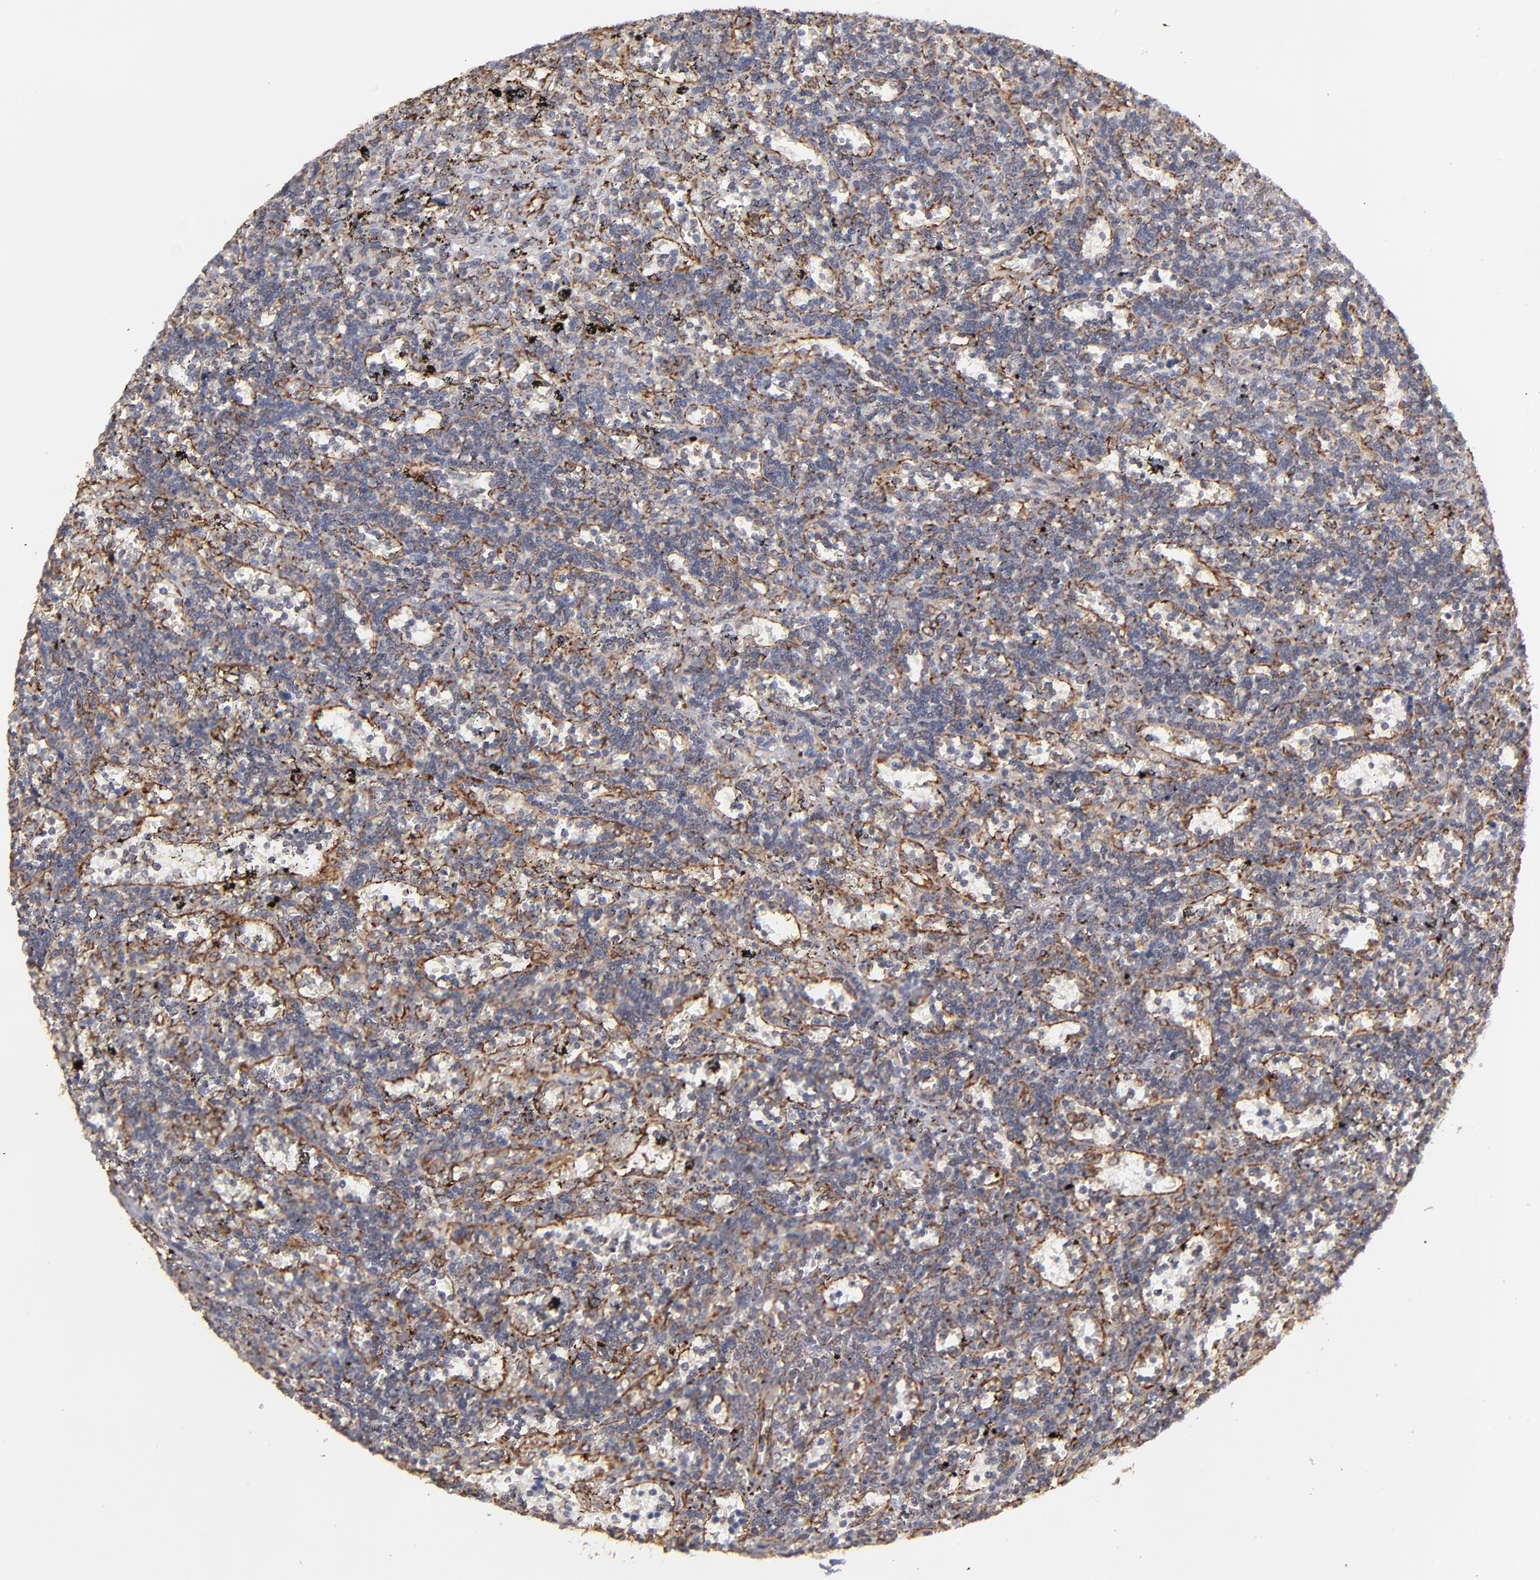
{"staining": {"intensity": "negative", "quantity": "none", "location": "none"}, "tissue": "lymphoma", "cell_type": "Tumor cells", "image_type": "cancer", "snomed": [{"axis": "morphology", "description": "Malignant lymphoma, non-Hodgkin's type, Low grade"}, {"axis": "topography", "description": "Spleen"}], "caption": "Tumor cells show no significant protein positivity in malignant lymphoma, non-Hodgkin's type (low-grade). Nuclei are stained in blue.", "gene": "KTN1", "patient": {"sex": "male", "age": 60}}